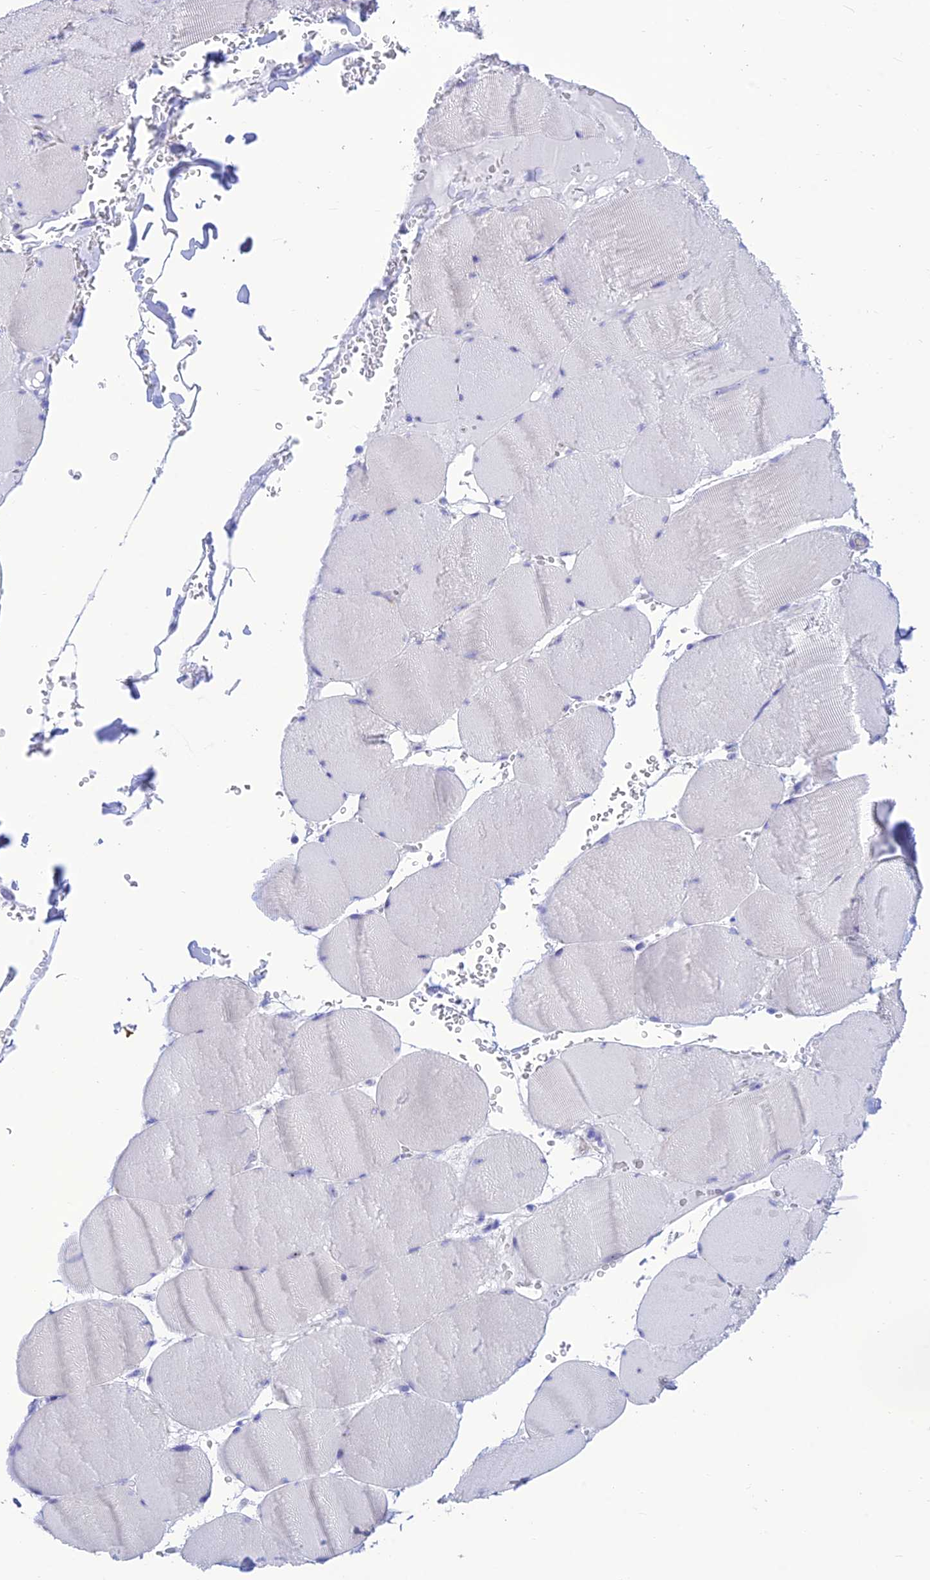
{"staining": {"intensity": "negative", "quantity": "none", "location": "none"}, "tissue": "skeletal muscle", "cell_type": "Myocytes", "image_type": "normal", "snomed": [{"axis": "morphology", "description": "Normal tissue, NOS"}, {"axis": "topography", "description": "Skeletal muscle"}, {"axis": "topography", "description": "Head-Neck"}], "caption": "Immunohistochemistry (IHC) of unremarkable skeletal muscle displays no staining in myocytes.", "gene": "PRNP", "patient": {"sex": "male", "age": 66}}